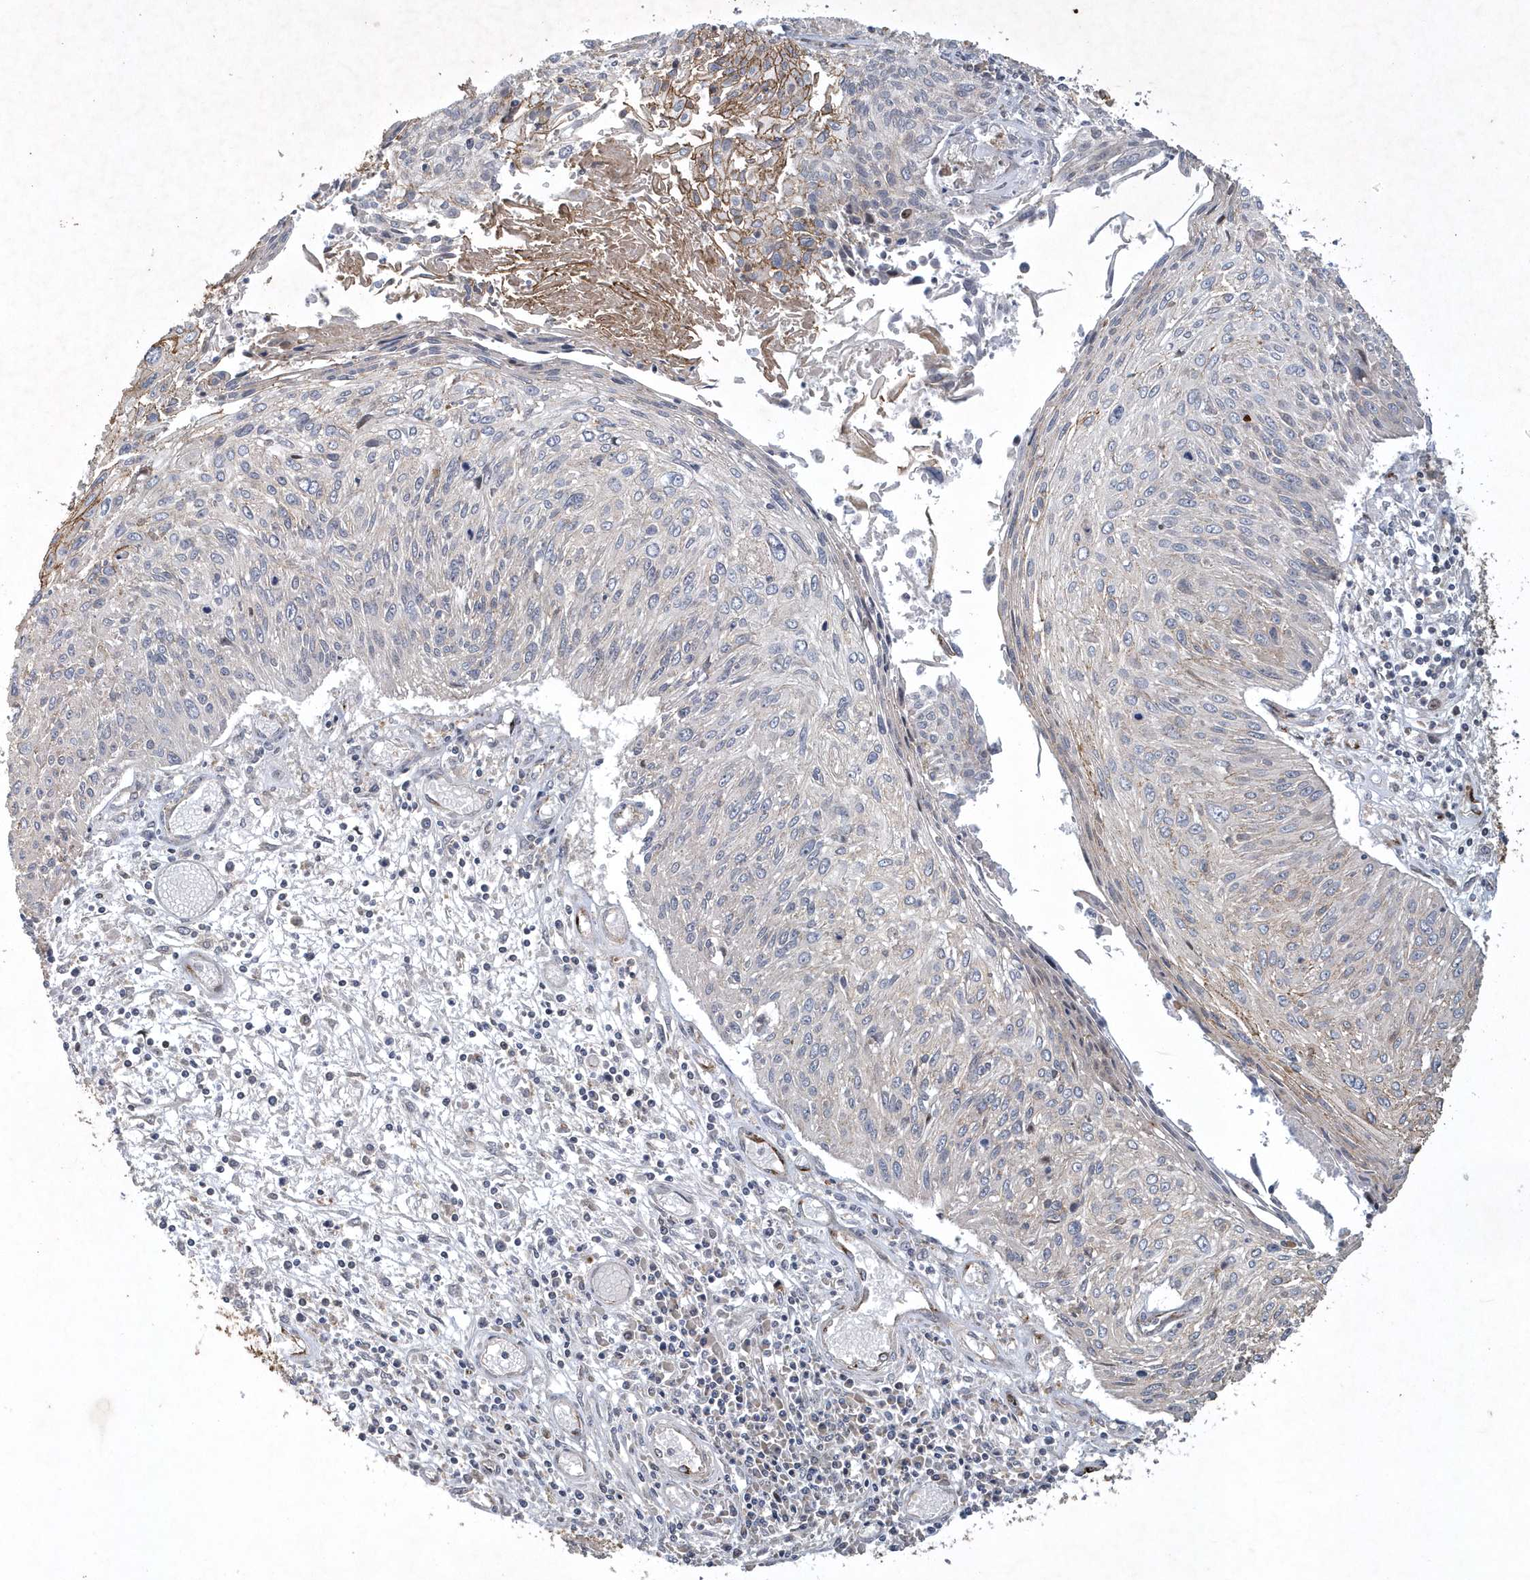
{"staining": {"intensity": "negative", "quantity": "none", "location": "none"}, "tissue": "cervical cancer", "cell_type": "Tumor cells", "image_type": "cancer", "snomed": [{"axis": "morphology", "description": "Squamous cell carcinoma, NOS"}, {"axis": "topography", "description": "Cervix"}], "caption": "There is no significant expression in tumor cells of cervical cancer.", "gene": "N4BP2", "patient": {"sex": "female", "age": 51}}